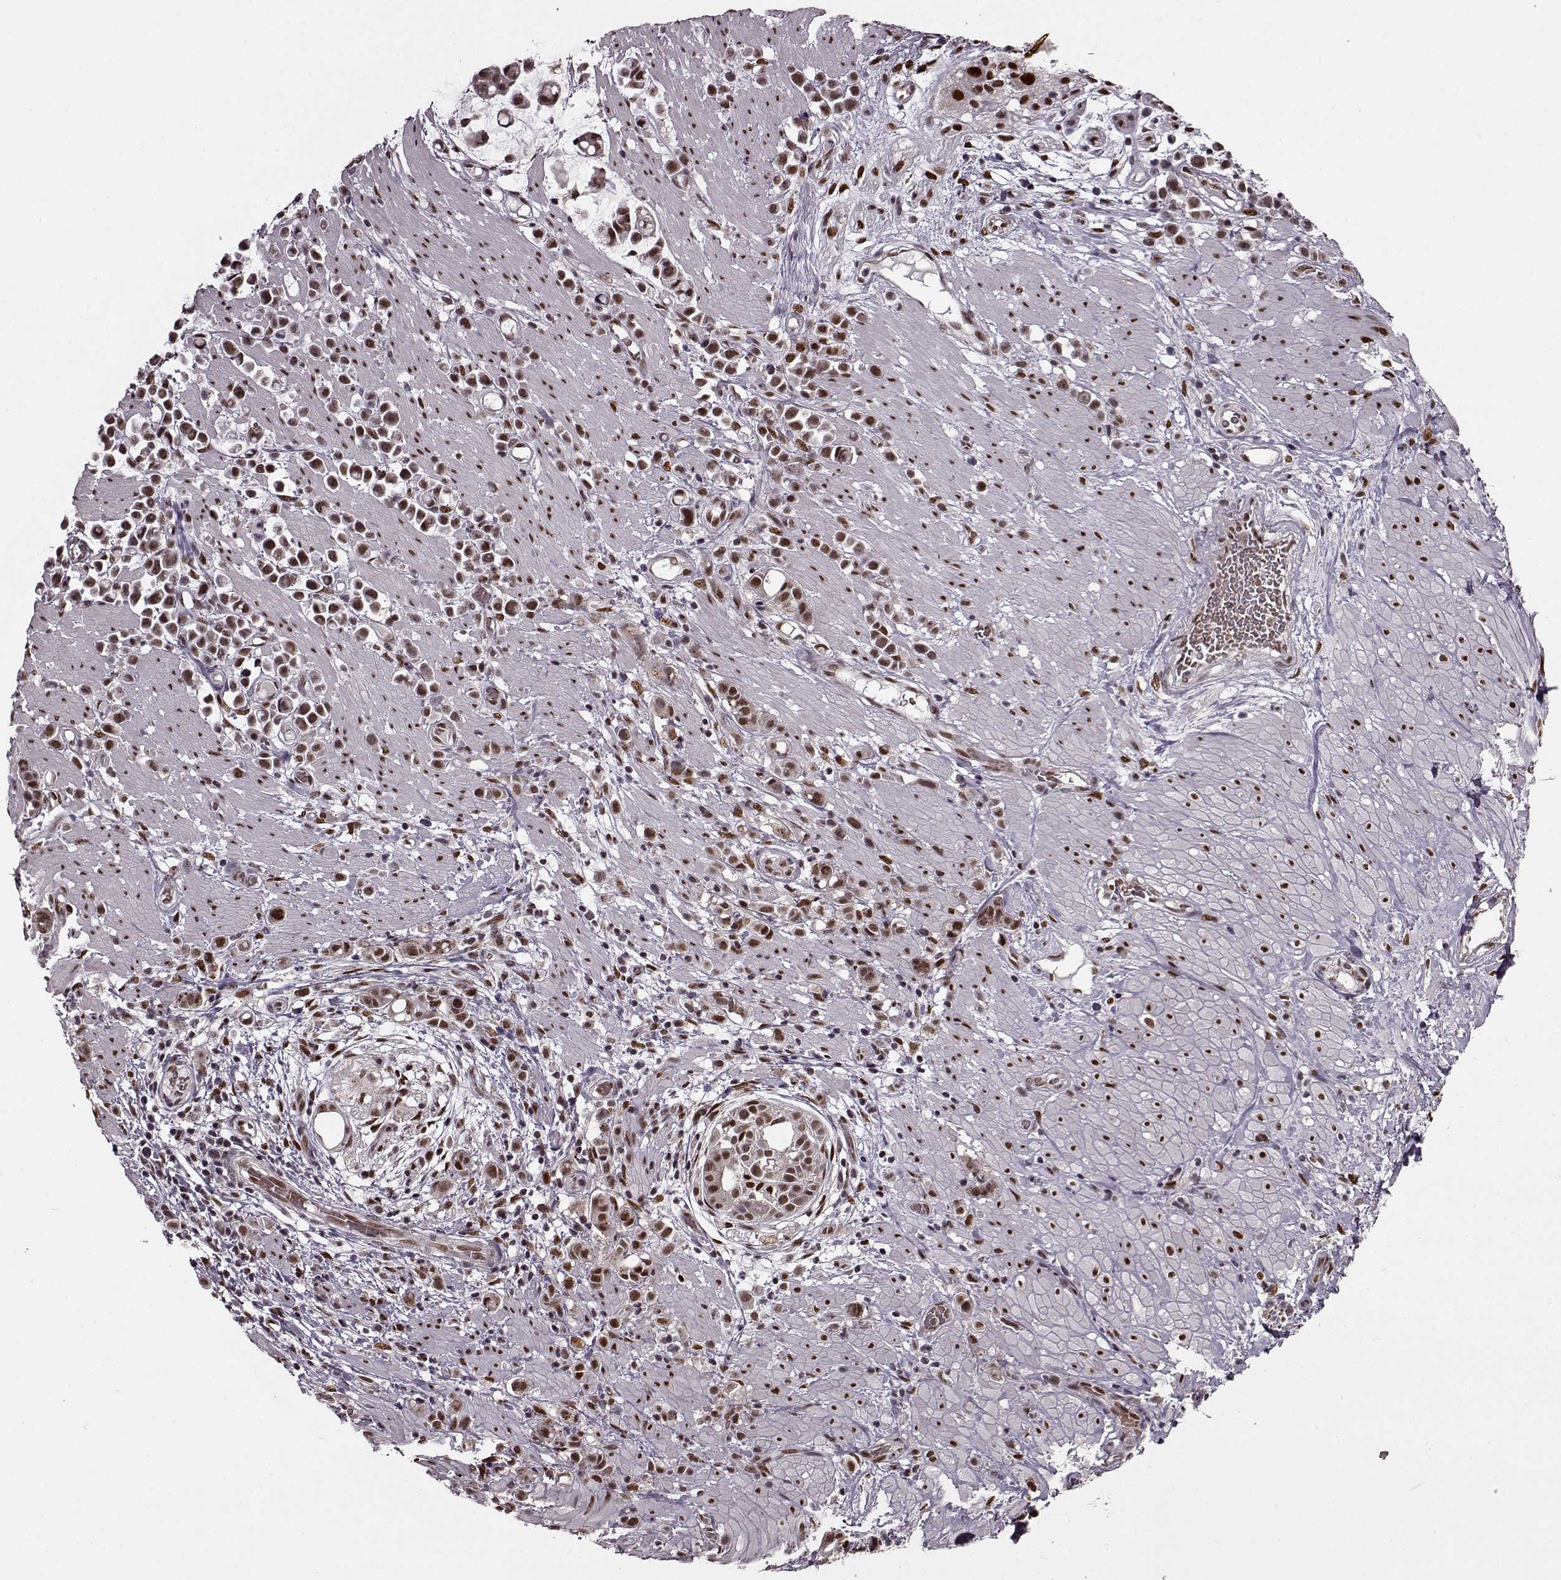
{"staining": {"intensity": "moderate", "quantity": ">75%", "location": "nuclear"}, "tissue": "stomach cancer", "cell_type": "Tumor cells", "image_type": "cancer", "snomed": [{"axis": "morphology", "description": "Adenocarcinoma, NOS"}, {"axis": "topography", "description": "Stomach"}], "caption": "The histopathology image shows staining of stomach adenocarcinoma, revealing moderate nuclear protein expression (brown color) within tumor cells.", "gene": "FTO", "patient": {"sex": "male", "age": 82}}